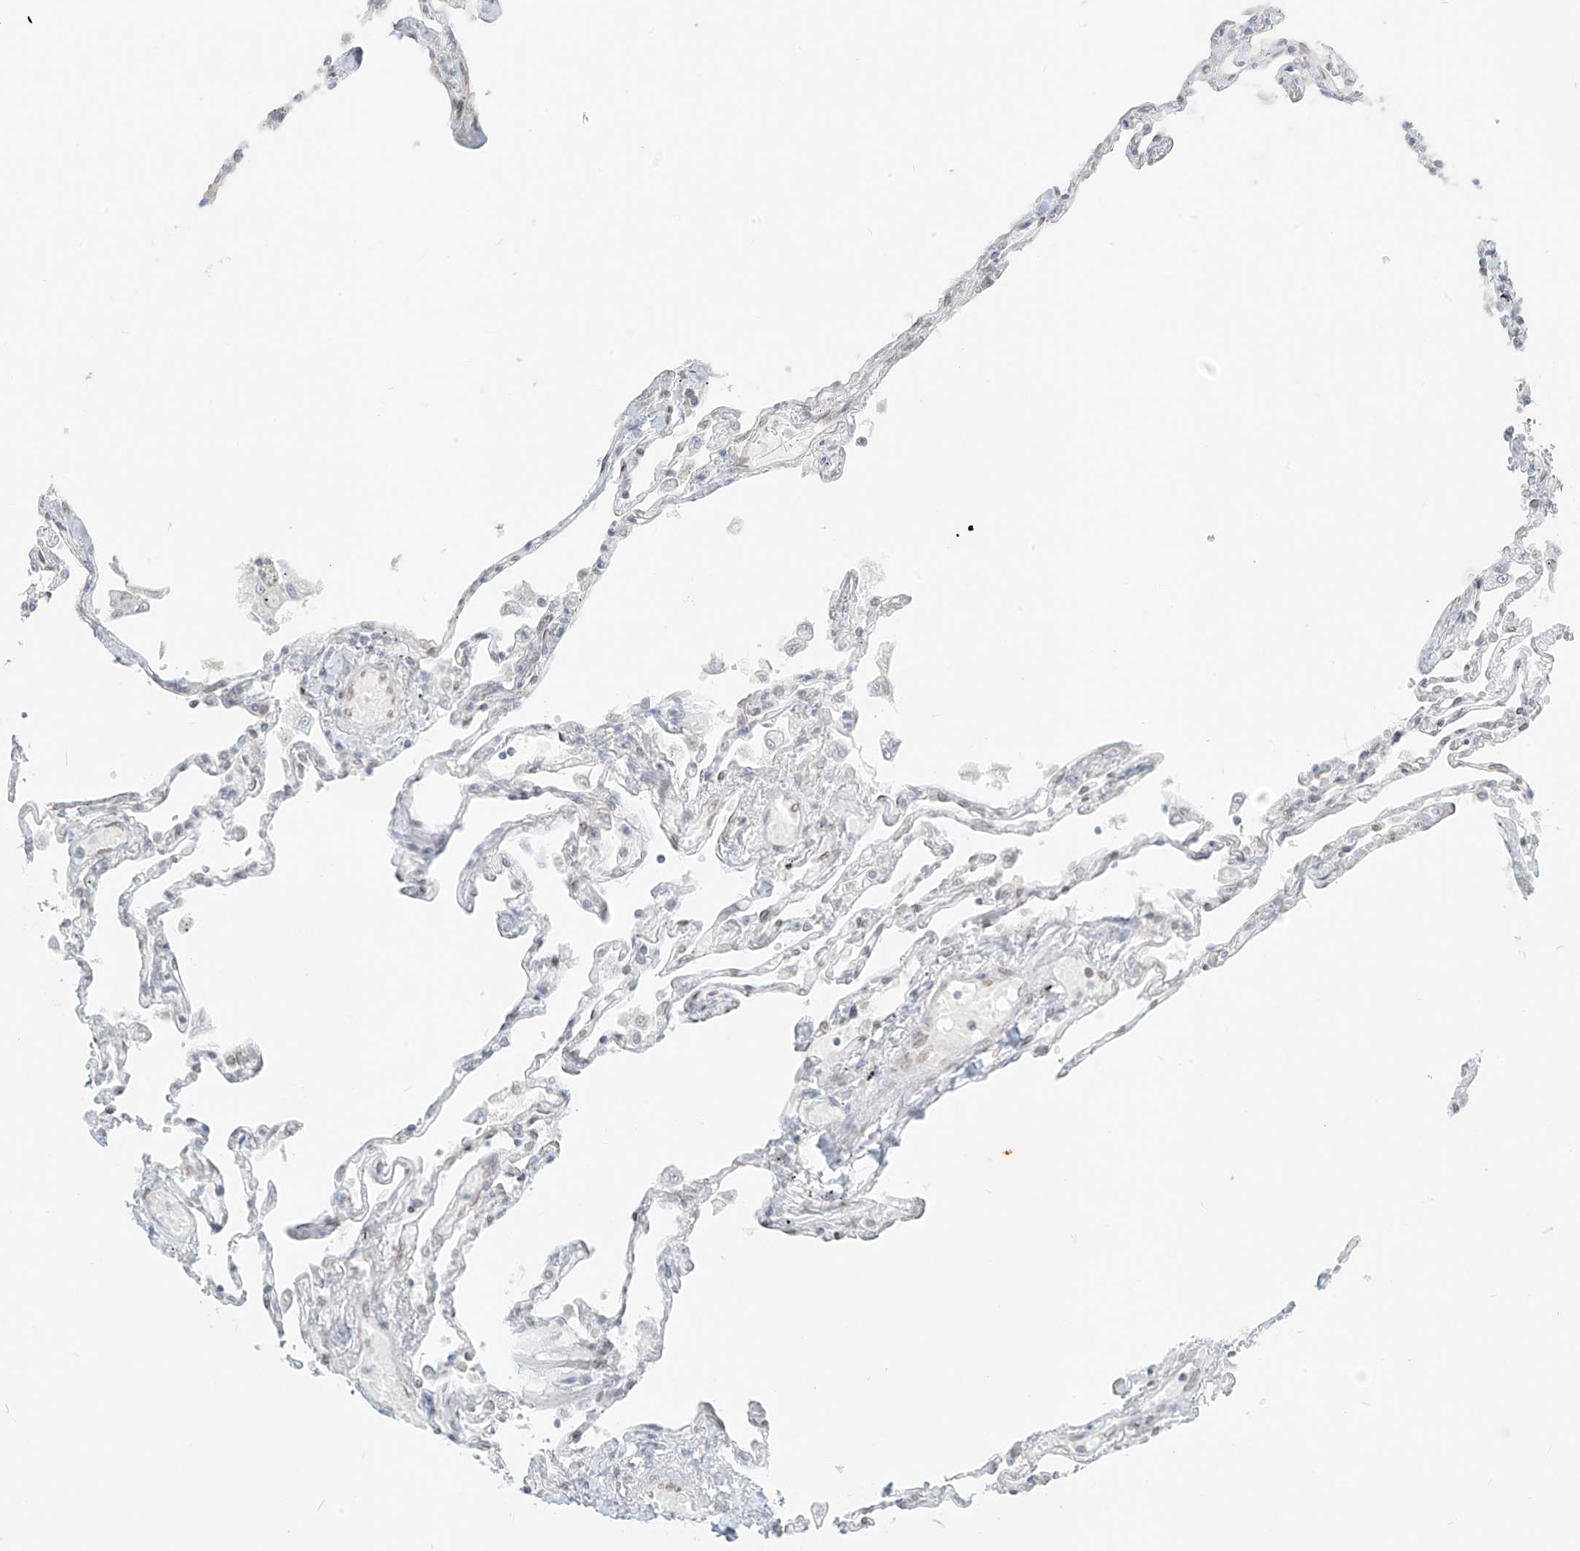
{"staining": {"intensity": "negative", "quantity": "none", "location": "none"}, "tissue": "lung", "cell_type": "Alveolar cells", "image_type": "normal", "snomed": [{"axis": "morphology", "description": "Normal tissue, NOS"}, {"axis": "topography", "description": "Lung"}], "caption": "There is no significant staining in alveolar cells of lung. The staining is performed using DAB (3,3'-diaminobenzidine) brown chromogen with nuclei counter-stained in using hematoxylin.", "gene": "OSBPL7", "patient": {"sex": "female", "age": 67}}